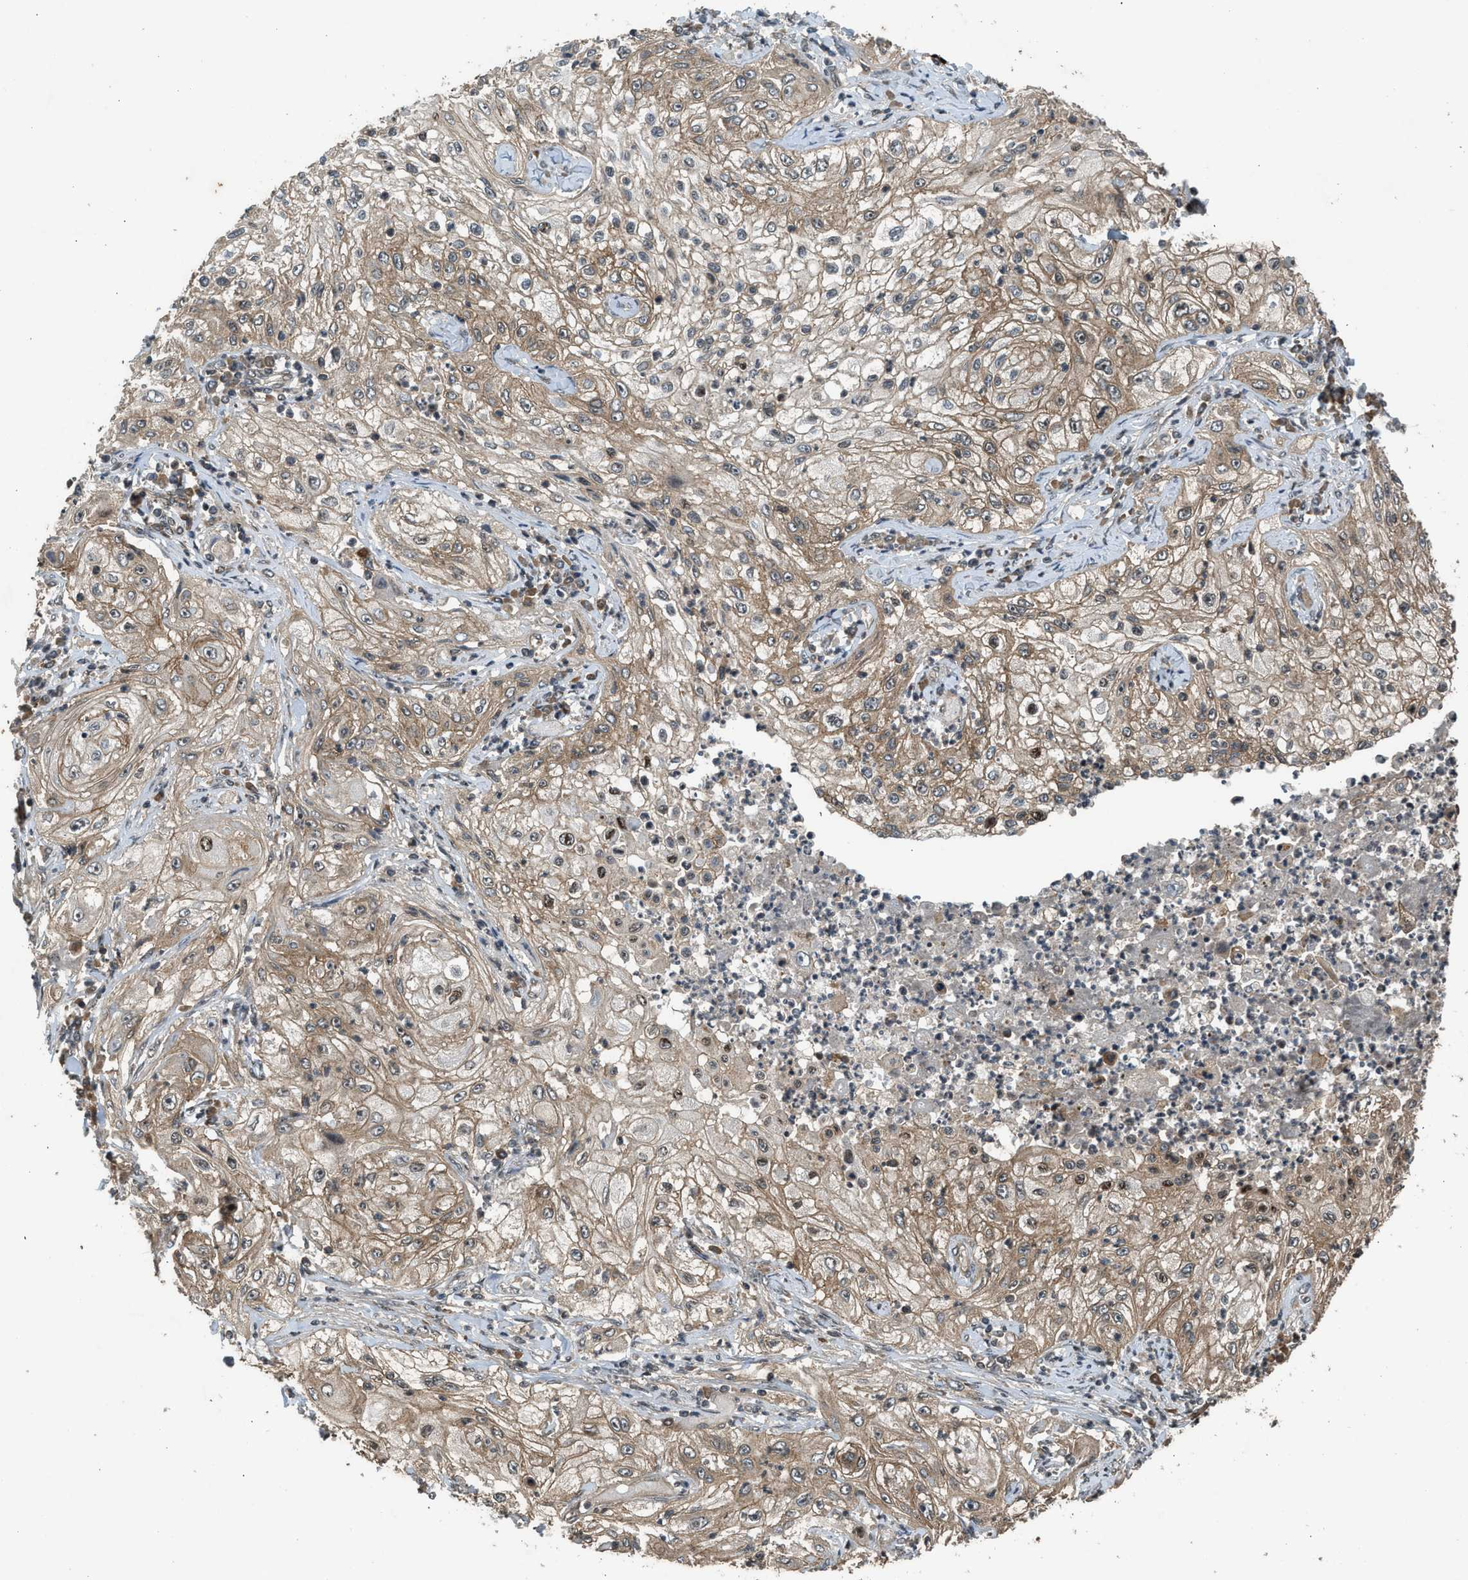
{"staining": {"intensity": "moderate", "quantity": ">75%", "location": "cytoplasmic/membranous"}, "tissue": "lung cancer", "cell_type": "Tumor cells", "image_type": "cancer", "snomed": [{"axis": "morphology", "description": "Inflammation, NOS"}, {"axis": "morphology", "description": "Squamous cell carcinoma, NOS"}, {"axis": "topography", "description": "Lymph node"}, {"axis": "topography", "description": "Soft tissue"}, {"axis": "topography", "description": "Lung"}], "caption": "A medium amount of moderate cytoplasmic/membranous expression is appreciated in about >75% of tumor cells in squamous cell carcinoma (lung) tissue. The staining was performed using DAB, with brown indicating positive protein expression. Nuclei are stained blue with hematoxylin.", "gene": "TXNL1", "patient": {"sex": "male", "age": 66}}